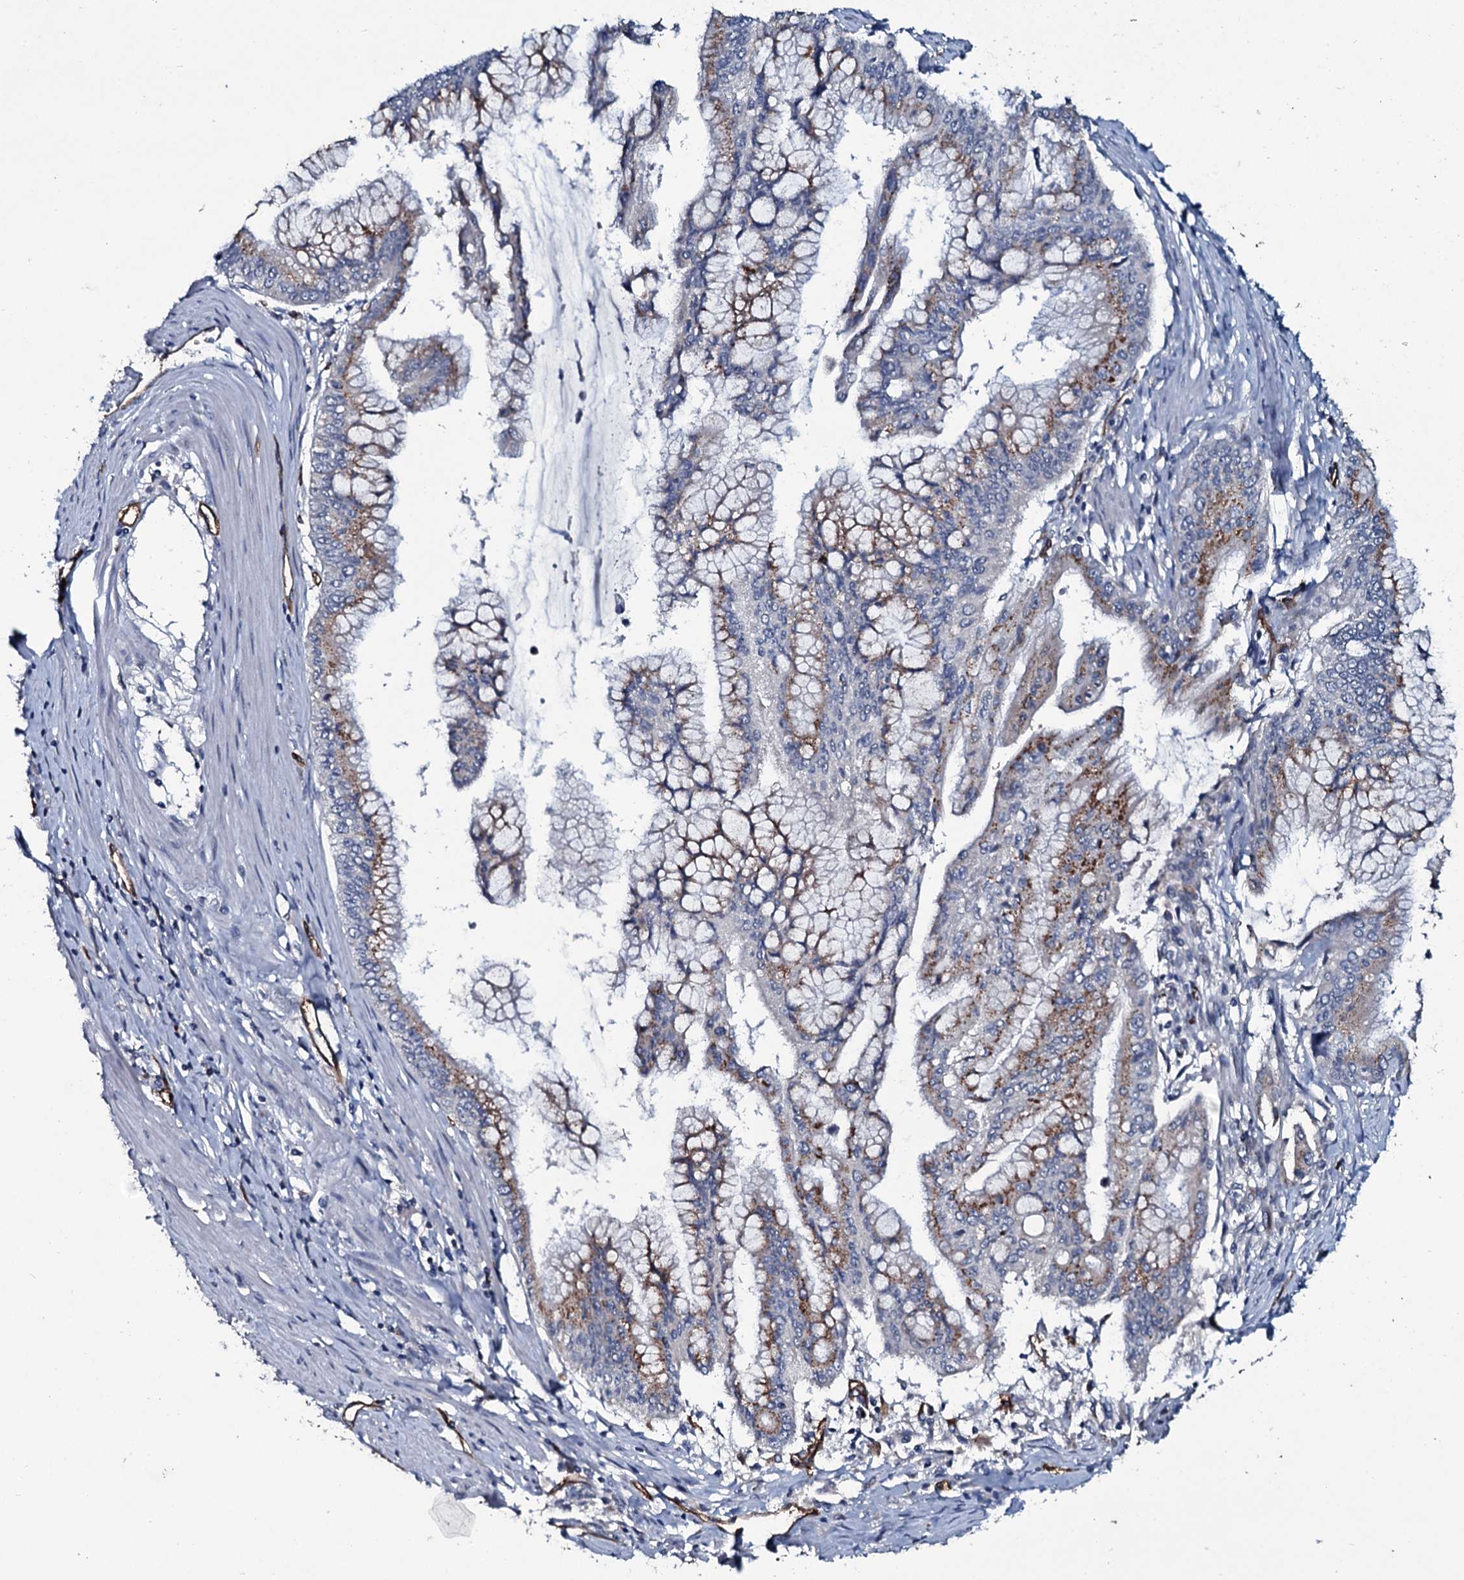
{"staining": {"intensity": "moderate", "quantity": "25%-75%", "location": "cytoplasmic/membranous"}, "tissue": "pancreatic cancer", "cell_type": "Tumor cells", "image_type": "cancer", "snomed": [{"axis": "morphology", "description": "Adenocarcinoma, NOS"}, {"axis": "topography", "description": "Pancreas"}], "caption": "Immunohistochemical staining of human pancreatic cancer (adenocarcinoma) shows medium levels of moderate cytoplasmic/membranous expression in about 25%-75% of tumor cells. The protein is shown in brown color, while the nuclei are stained blue.", "gene": "CLEC14A", "patient": {"sex": "male", "age": 46}}